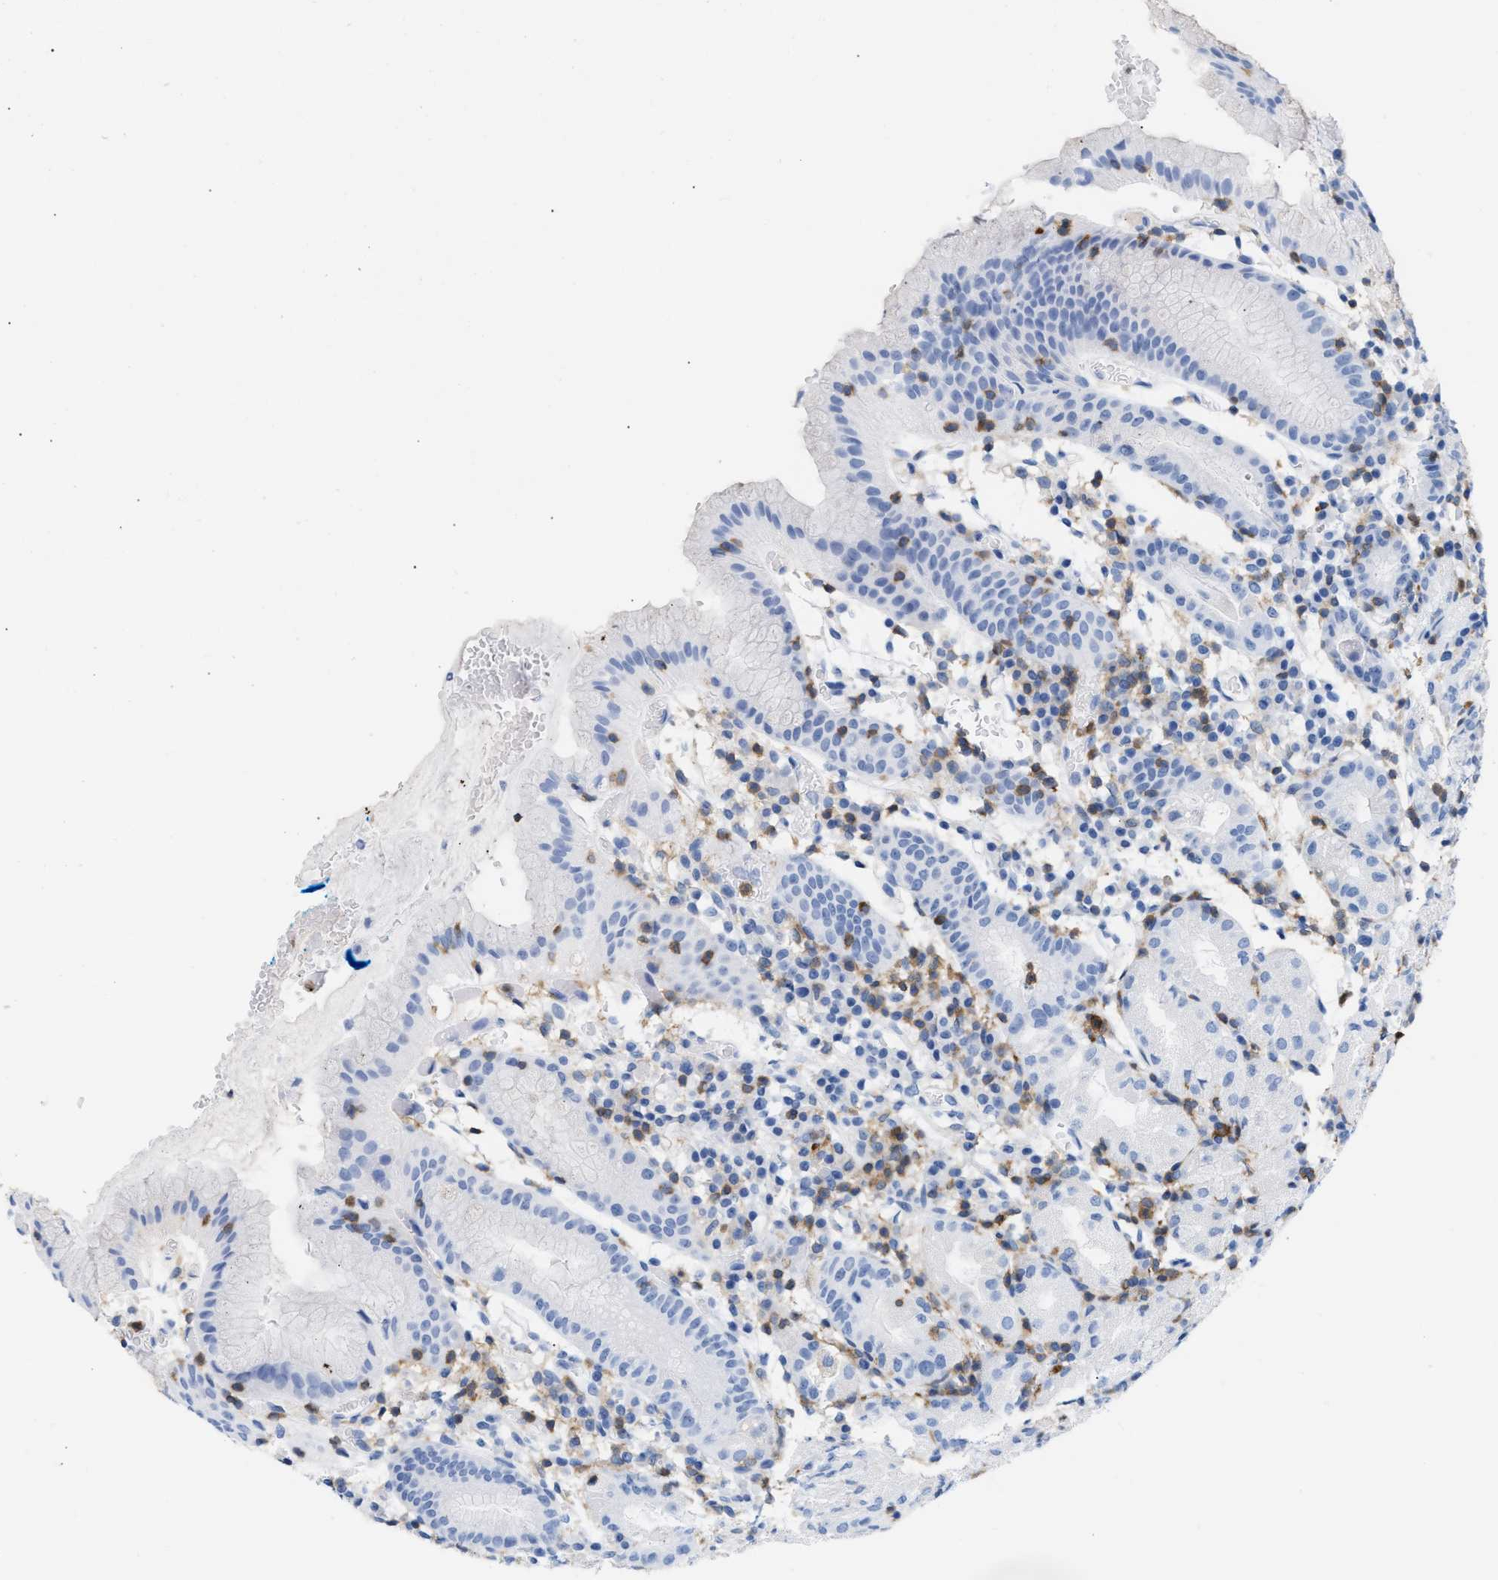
{"staining": {"intensity": "negative", "quantity": "none", "location": "none"}, "tissue": "stomach", "cell_type": "Glandular cells", "image_type": "normal", "snomed": [{"axis": "morphology", "description": "Normal tissue, NOS"}, {"axis": "topography", "description": "Stomach"}, {"axis": "topography", "description": "Stomach, lower"}], "caption": "There is no significant expression in glandular cells of stomach. (DAB IHC, high magnification).", "gene": "LCP1", "patient": {"sex": "female", "age": 75}}